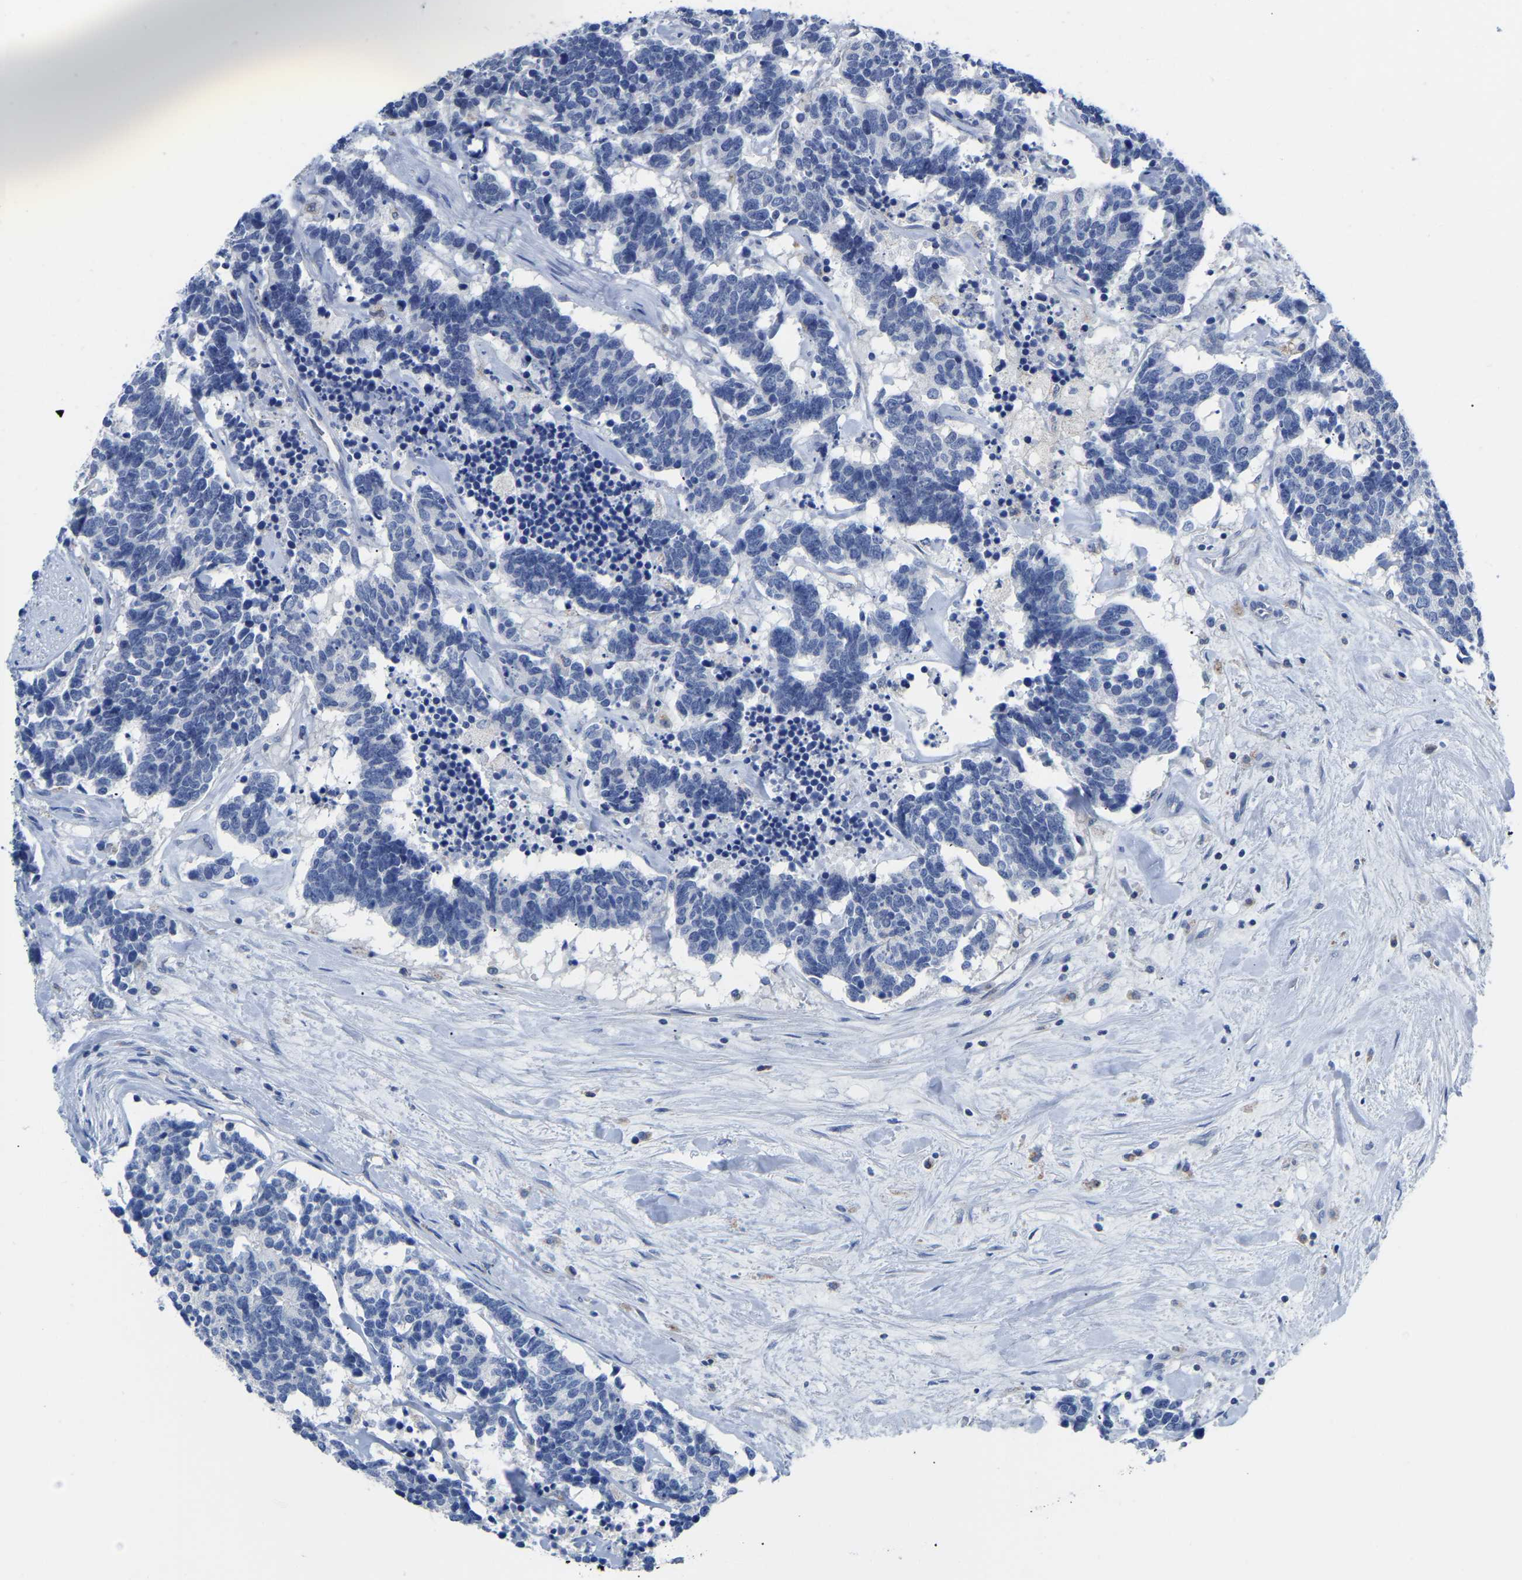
{"staining": {"intensity": "negative", "quantity": "none", "location": "none"}, "tissue": "carcinoid", "cell_type": "Tumor cells", "image_type": "cancer", "snomed": [{"axis": "morphology", "description": "Carcinoma, NOS"}, {"axis": "morphology", "description": "Carcinoid, malignant, NOS"}, {"axis": "topography", "description": "Urinary bladder"}], "caption": "Tumor cells are negative for protein expression in human carcinoma. Brightfield microscopy of IHC stained with DAB (brown) and hematoxylin (blue), captured at high magnification.", "gene": "ETFA", "patient": {"sex": "male", "age": 57}}